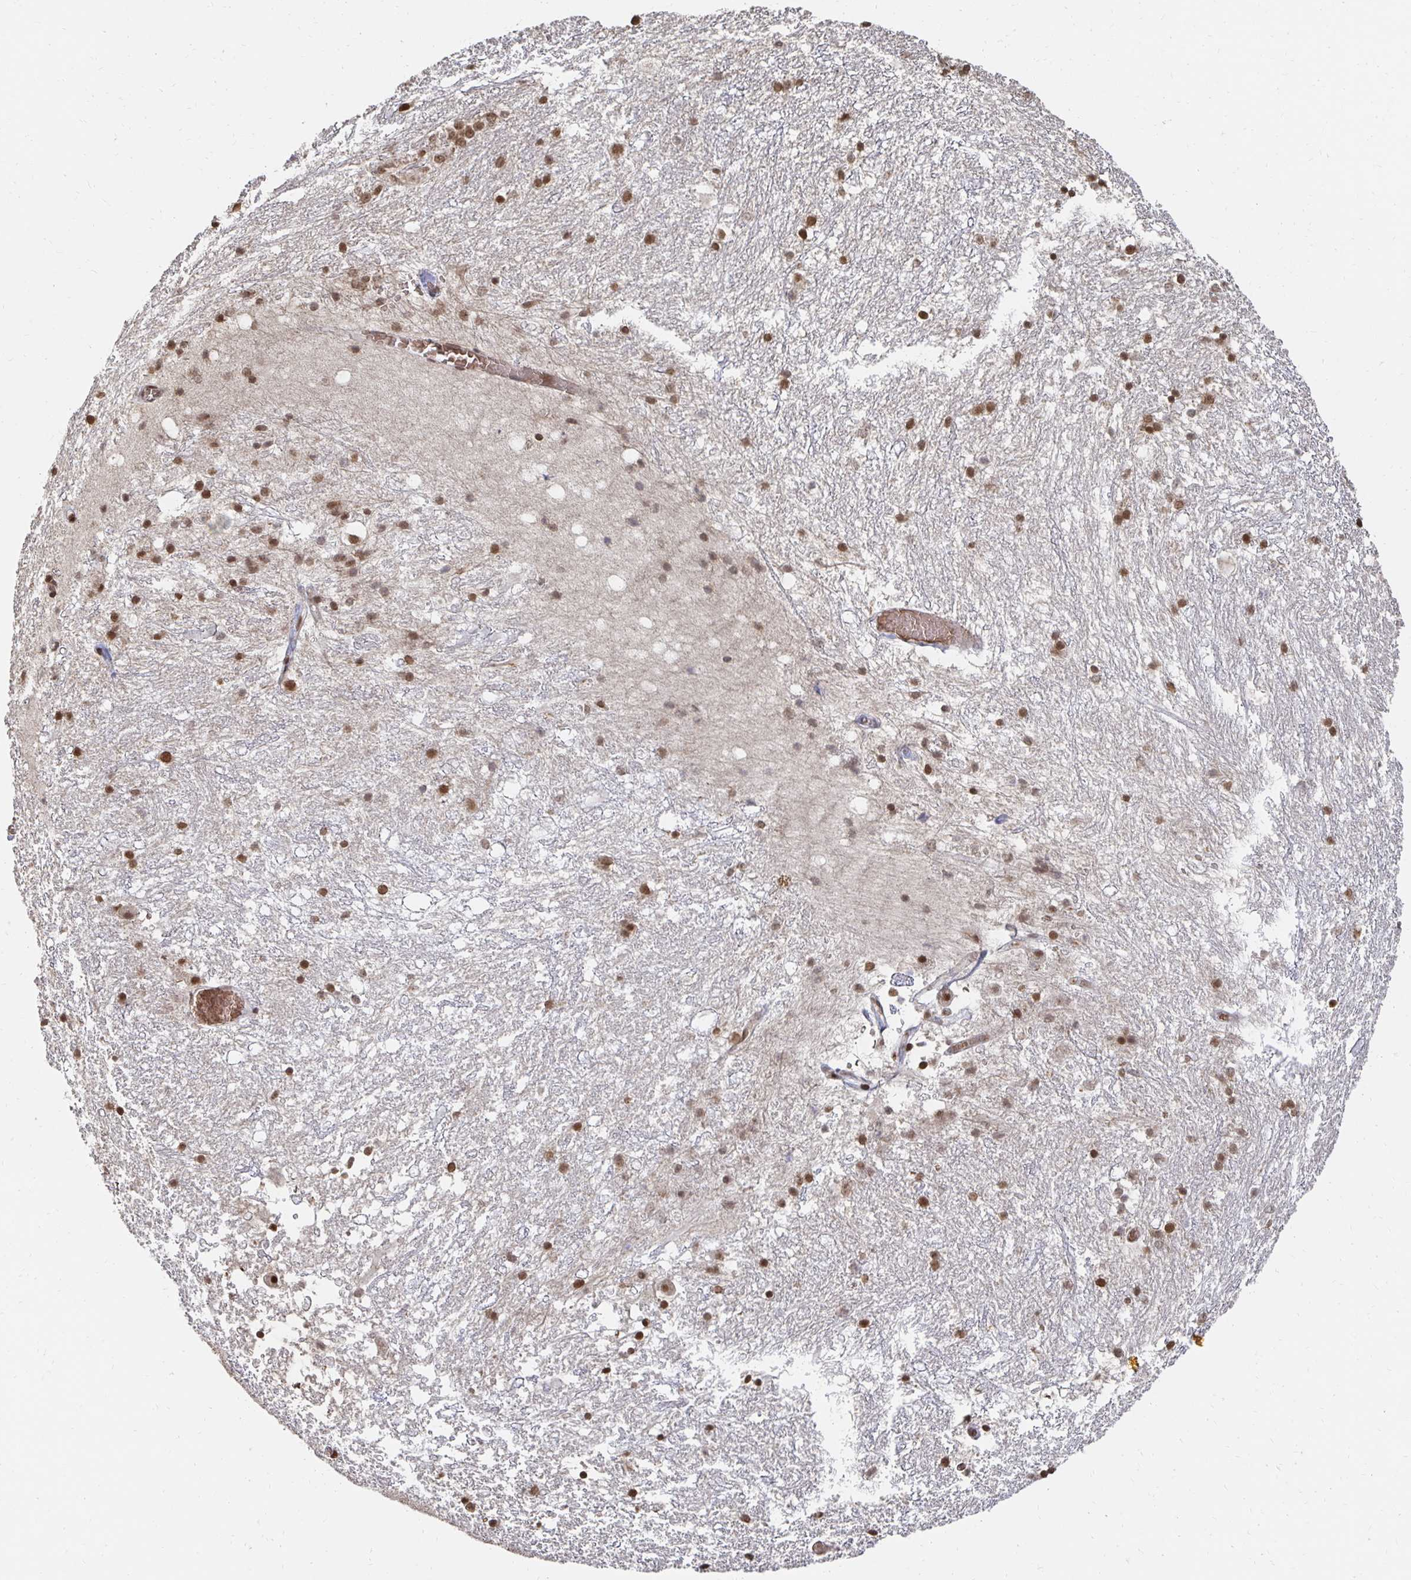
{"staining": {"intensity": "strong", "quantity": ">75%", "location": "nuclear"}, "tissue": "hippocampus", "cell_type": "Glial cells", "image_type": "normal", "snomed": [{"axis": "morphology", "description": "Normal tissue, NOS"}, {"axis": "topography", "description": "Hippocampus"}], "caption": "A micrograph of hippocampus stained for a protein exhibits strong nuclear brown staining in glial cells. (Stains: DAB (3,3'-diaminobenzidine) in brown, nuclei in blue, Microscopy: brightfield microscopy at high magnification).", "gene": "GTF3C6", "patient": {"sex": "female", "age": 52}}